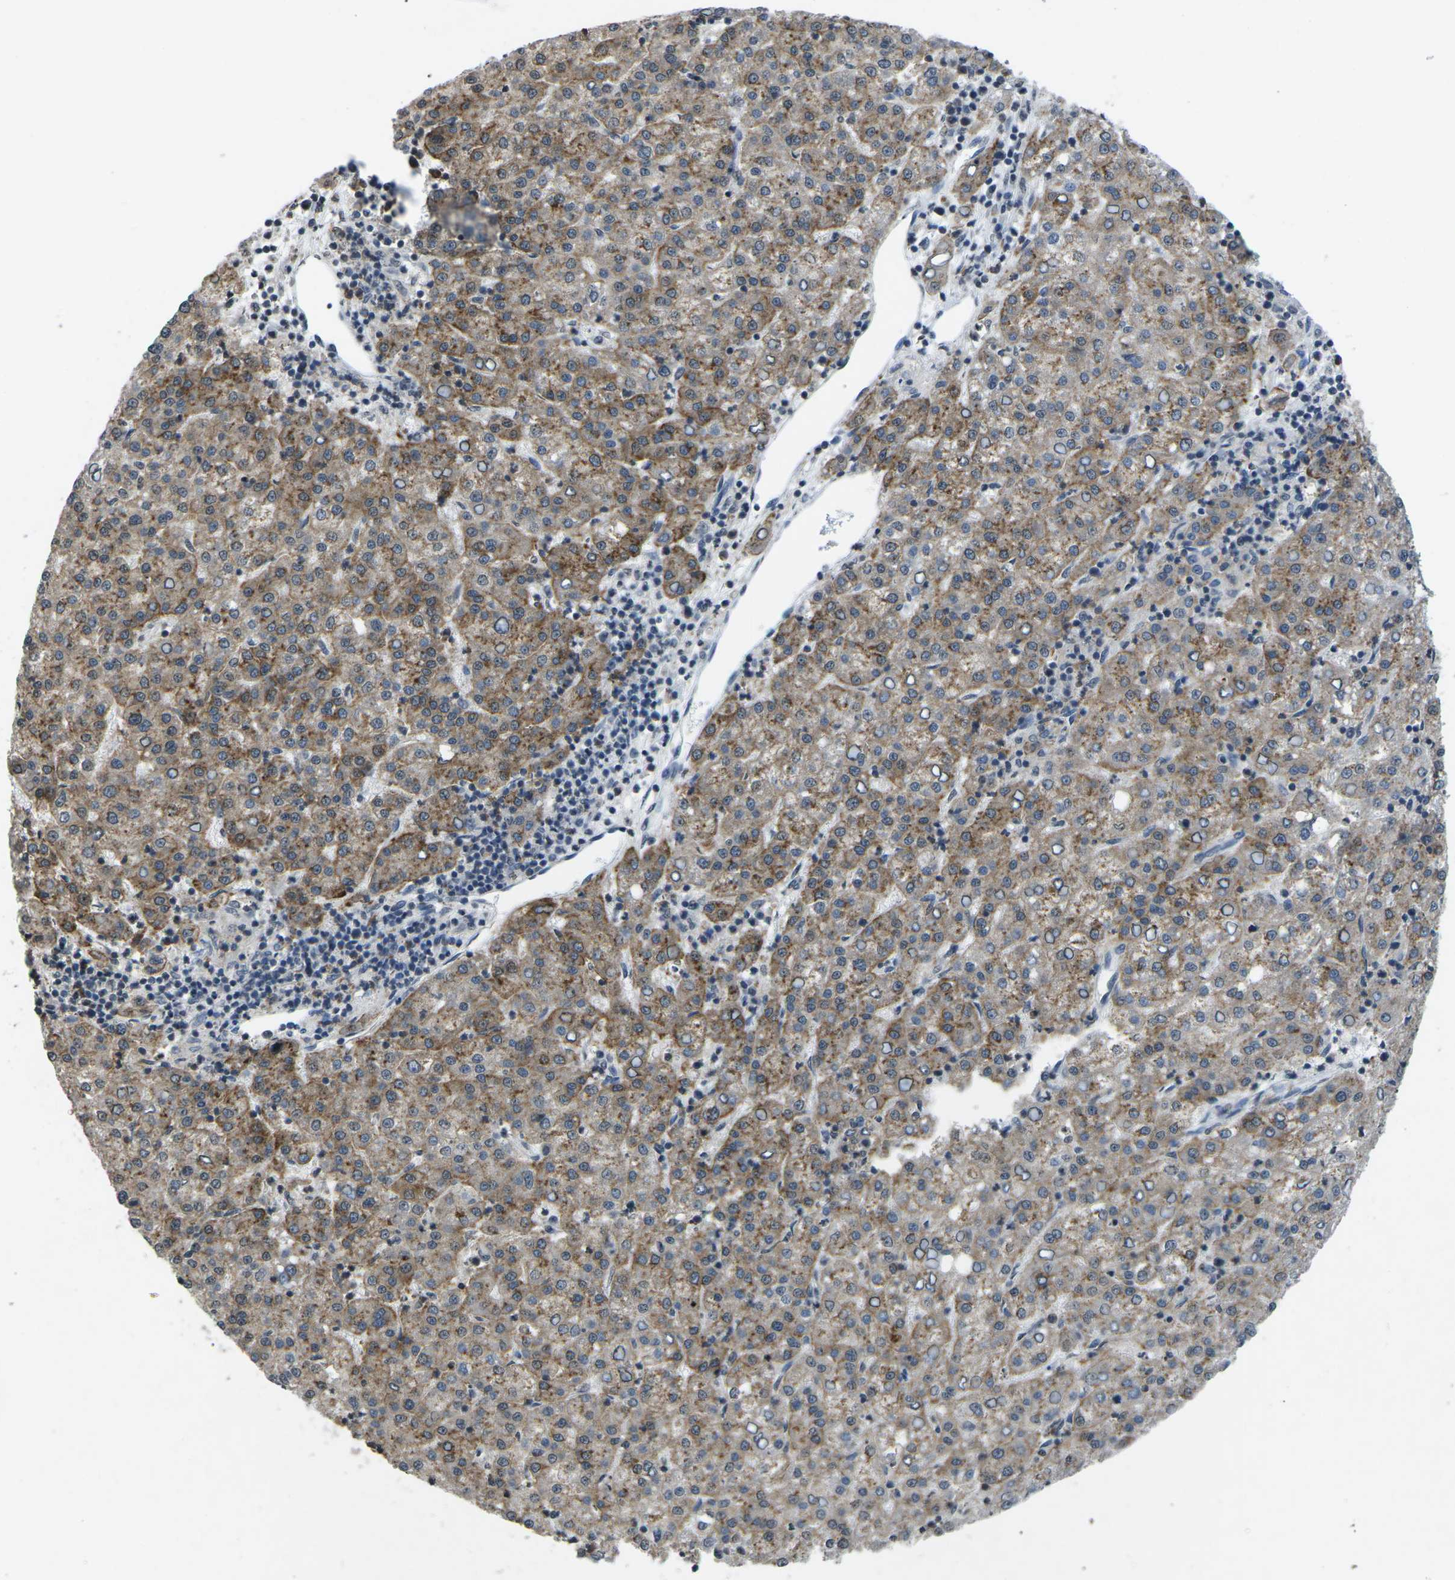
{"staining": {"intensity": "moderate", "quantity": "25%-75%", "location": "cytoplasmic/membranous"}, "tissue": "liver cancer", "cell_type": "Tumor cells", "image_type": "cancer", "snomed": [{"axis": "morphology", "description": "Carcinoma, Hepatocellular, NOS"}, {"axis": "topography", "description": "Liver"}], "caption": "Human liver cancer (hepatocellular carcinoma) stained with a brown dye demonstrates moderate cytoplasmic/membranous positive expression in about 25%-75% of tumor cells.", "gene": "TFR2", "patient": {"sex": "female", "age": 58}}